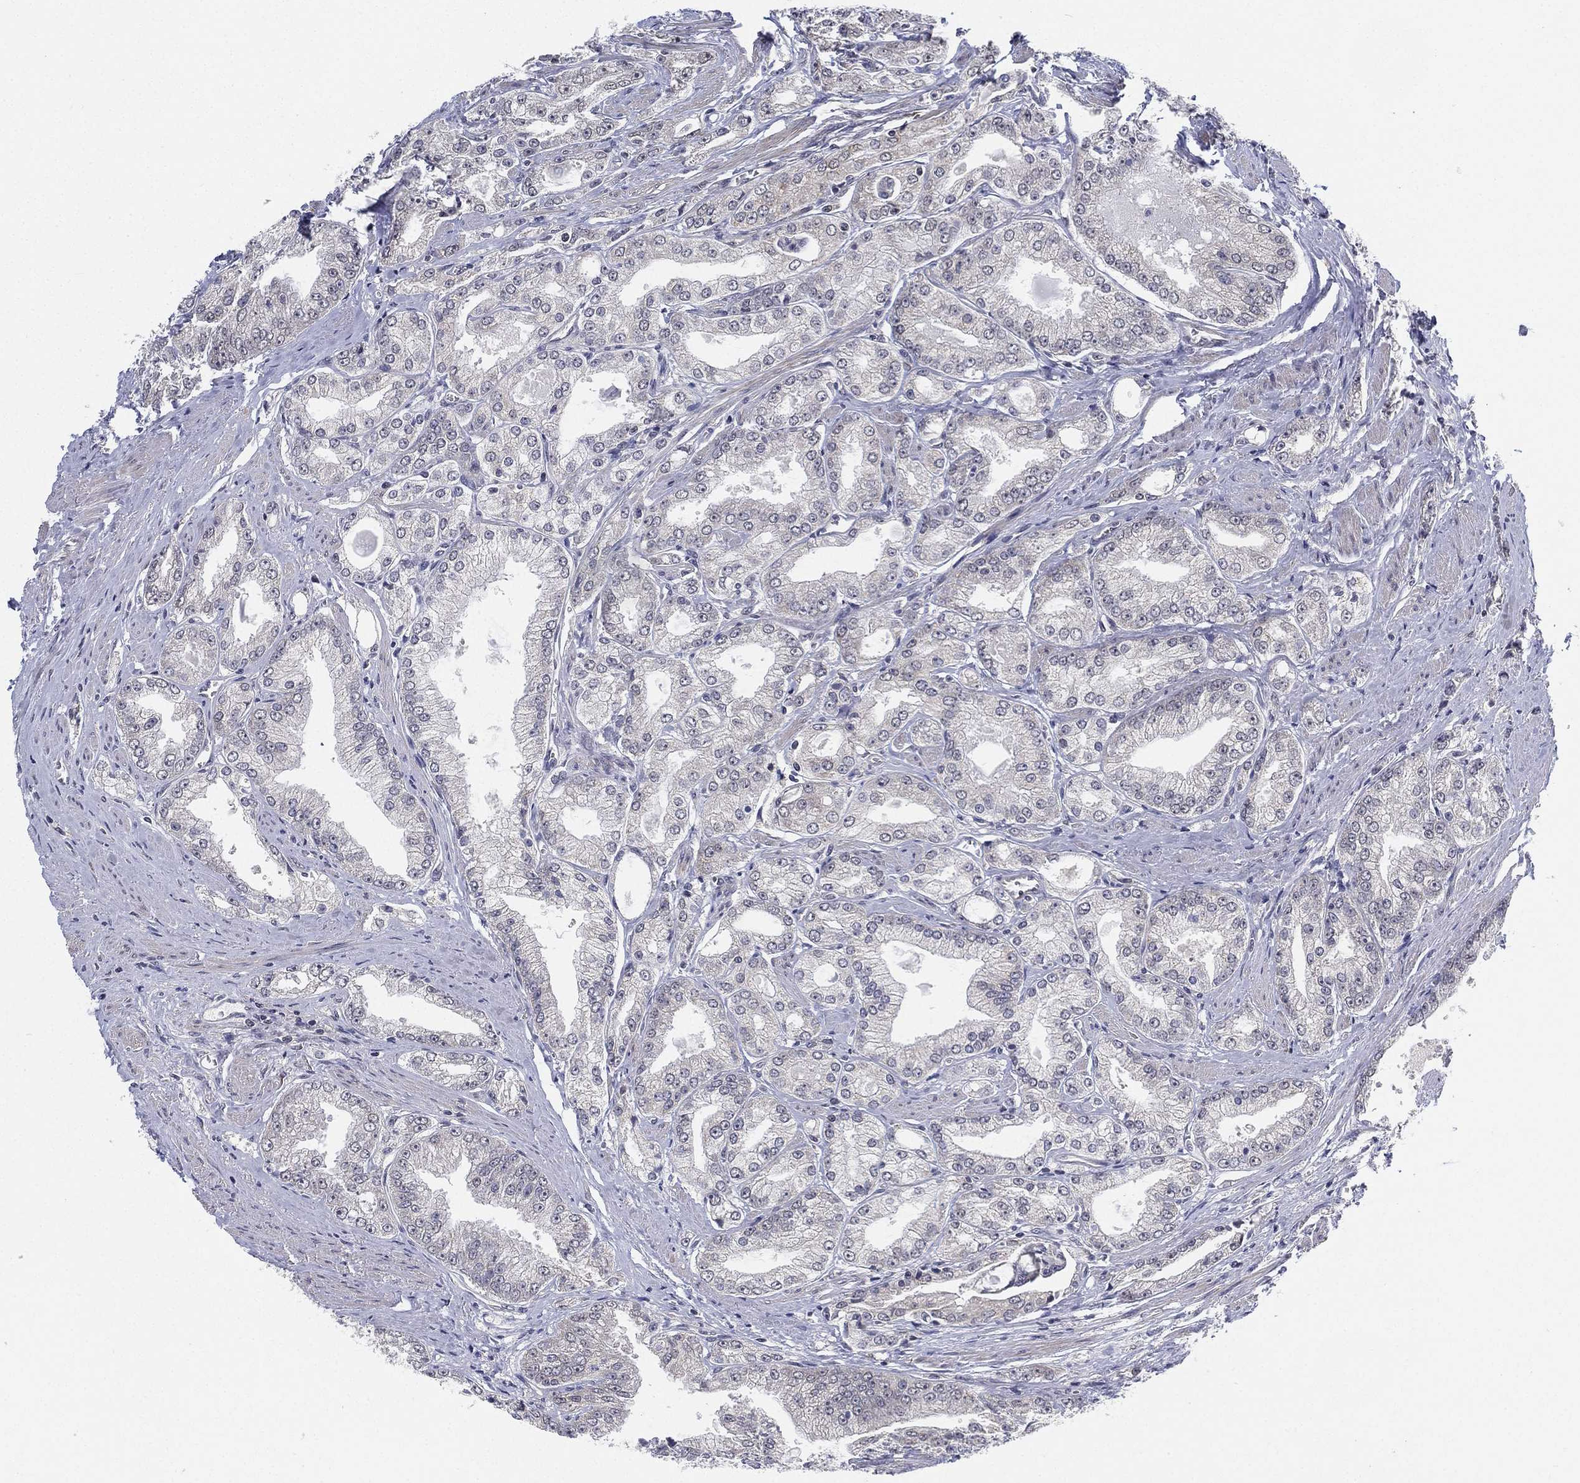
{"staining": {"intensity": "negative", "quantity": "none", "location": "none"}, "tissue": "prostate cancer", "cell_type": "Tumor cells", "image_type": "cancer", "snomed": [{"axis": "morphology", "description": "Adenocarcinoma, NOS"}, {"axis": "morphology", "description": "Adenocarcinoma, High grade"}, {"axis": "topography", "description": "Prostate"}], "caption": "IHC micrograph of neoplastic tissue: prostate cancer stained with DAB exhibits no significant protein expression in tumor cells.", "gene": "PPP1R16B", "patient": {"sex": "male", "age": 70}}